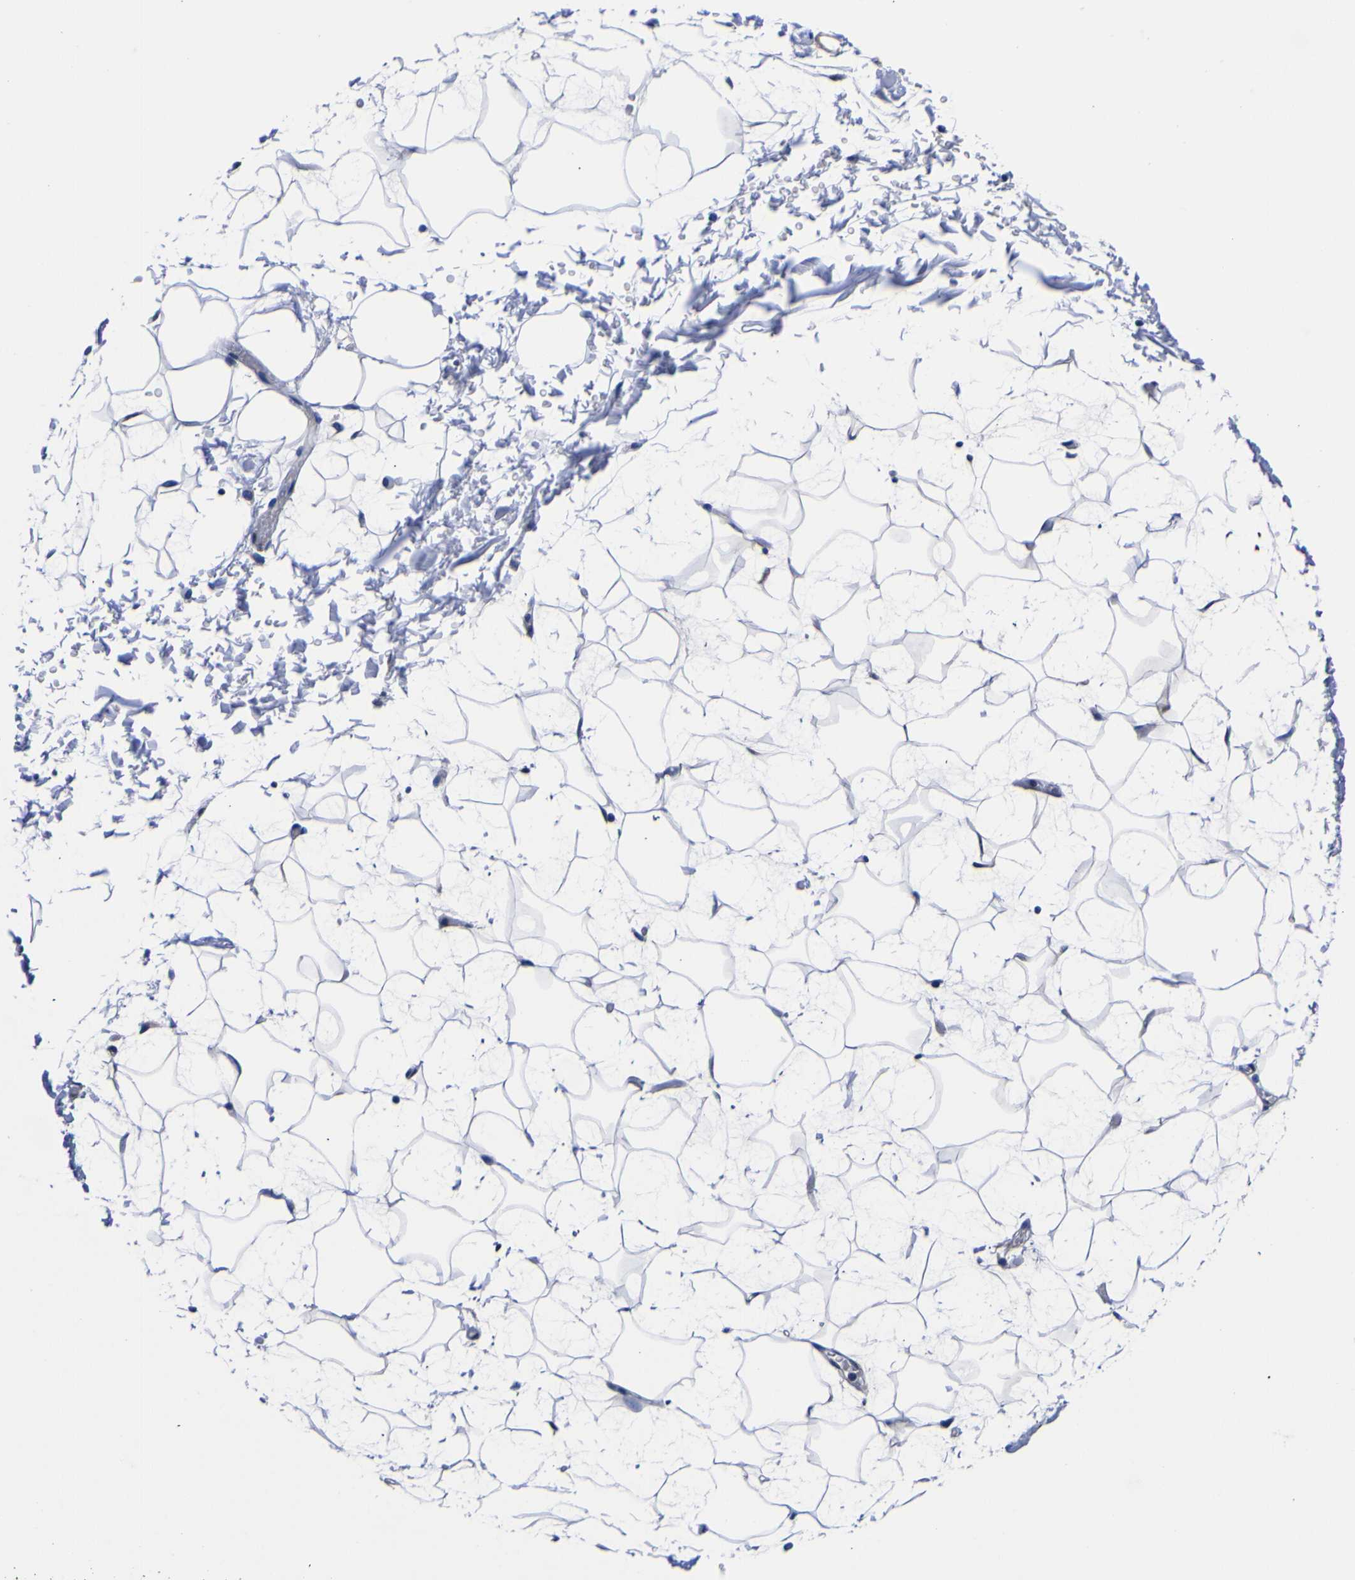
{"staining": {"intensity": "negative", "quantity": "none", "location": "none"}, "tissue": "adipose tissue", "cell_type": "Adipocytes", "image_type": "normal", "snomed": [{"axis": "morphology", "description": "Normal tissue, NOS"}, {"axis": "topography", "description": "Soft tissue"}], "caption": "This is a photomicrograph of IHC staining of benign adipose tissue, which shows no staining in adipocytes.", "gene": "FAM110B", "patient": {"sex": "male", "age": 72}}